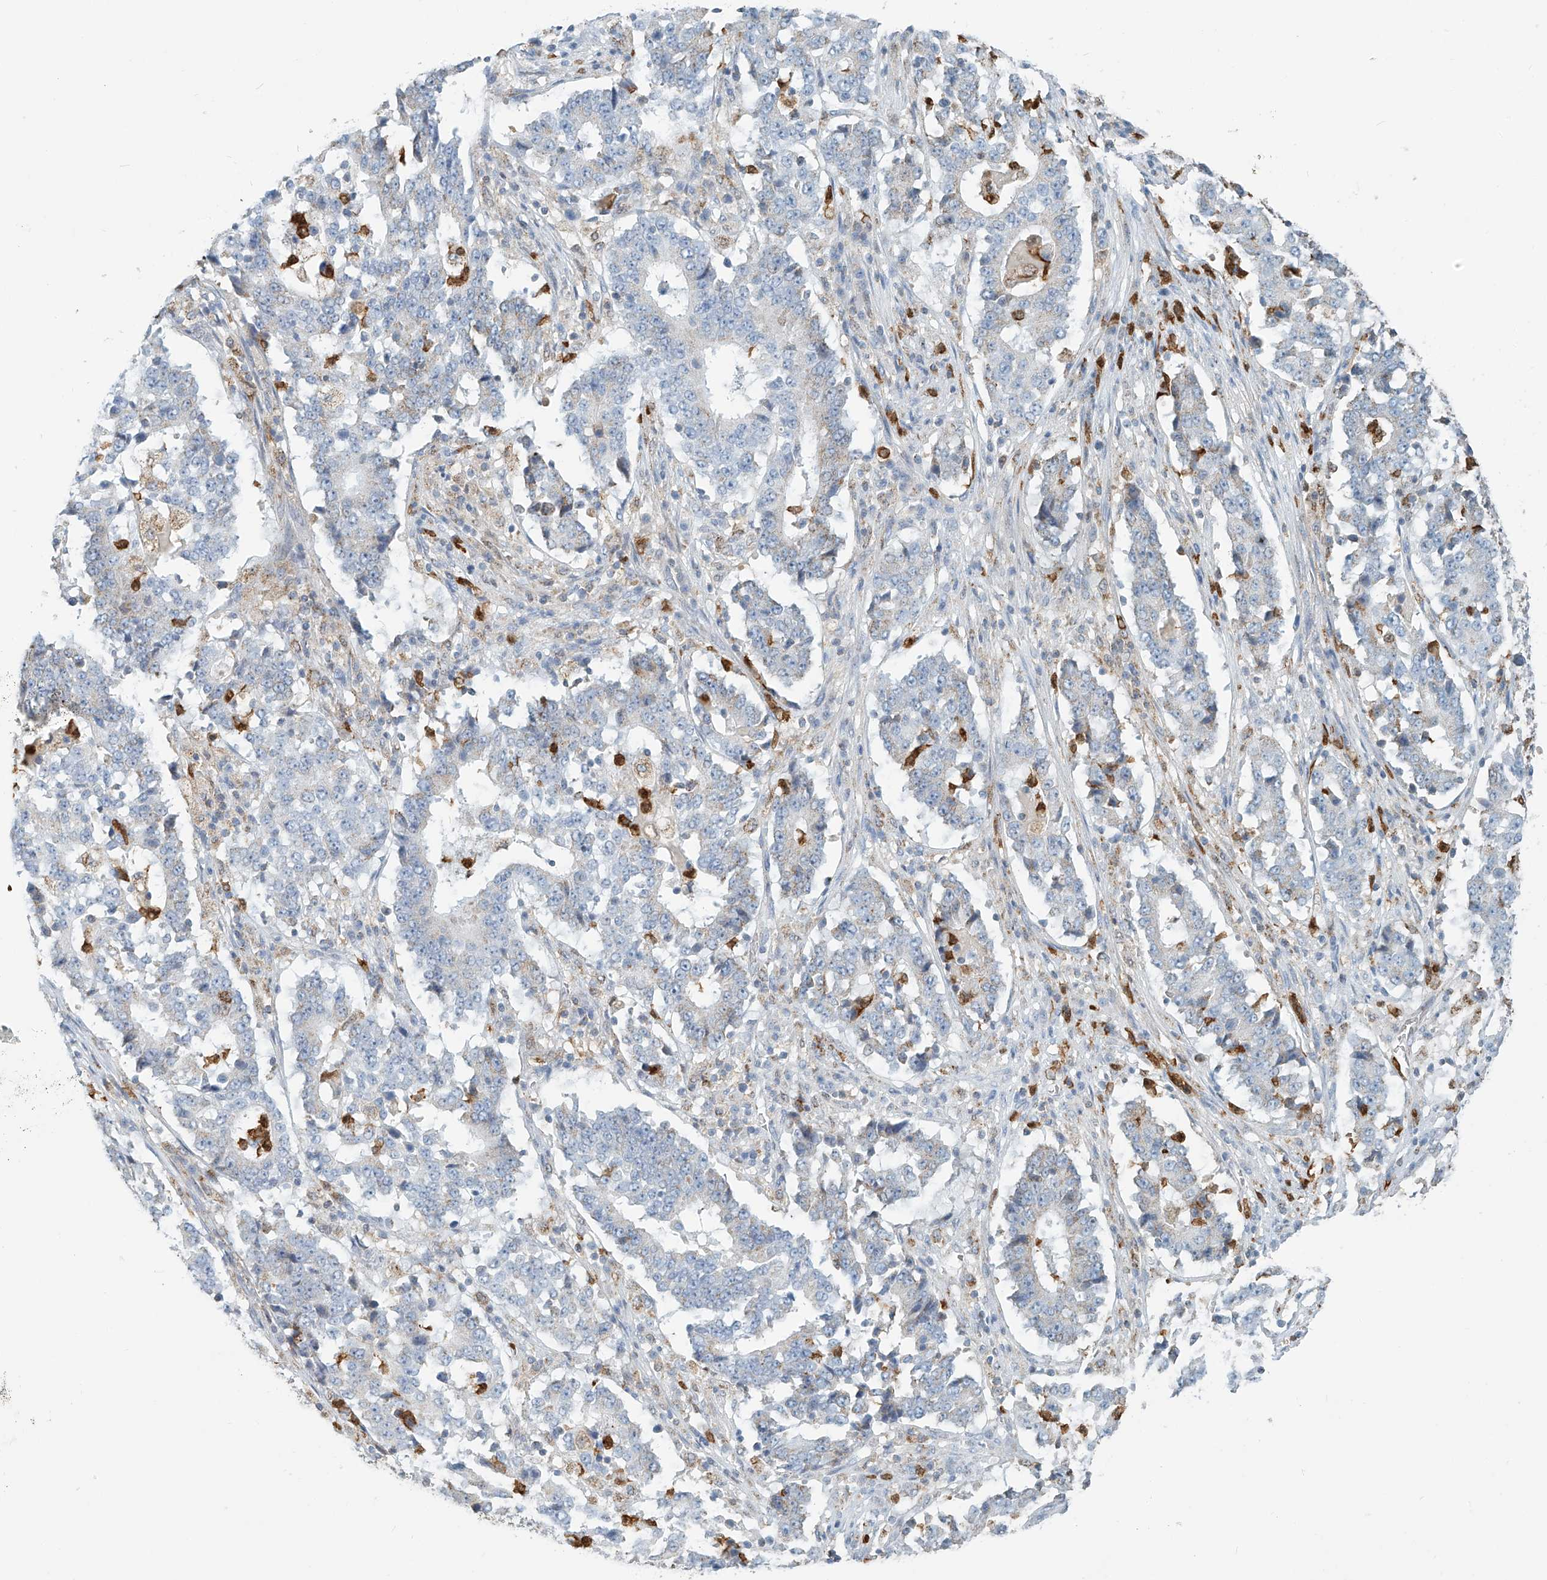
{"staining": {"intensity": "negative", "quantity": "none", "location": "none"}, "tissue": "stomach cancer", "cell_type": "Tumor cells", "image_type": "cancer", "snomed": [{"axis": "morphology", "description": "Adenocarcinoma, NOS"}, {"axis": "topography", "description": "Stomach"}], "caption": "There is no significant staining in tumor cells of stomach cancer (adenocarcinoma). Brightfield microscopy of IHC stained with DAB (3,3'-diaminobenzidine) (brown) and hematoxylin (blue), captured at high magnification.", "gene": "PTPRA", "patient": {"sex": "male", "age": 59}}